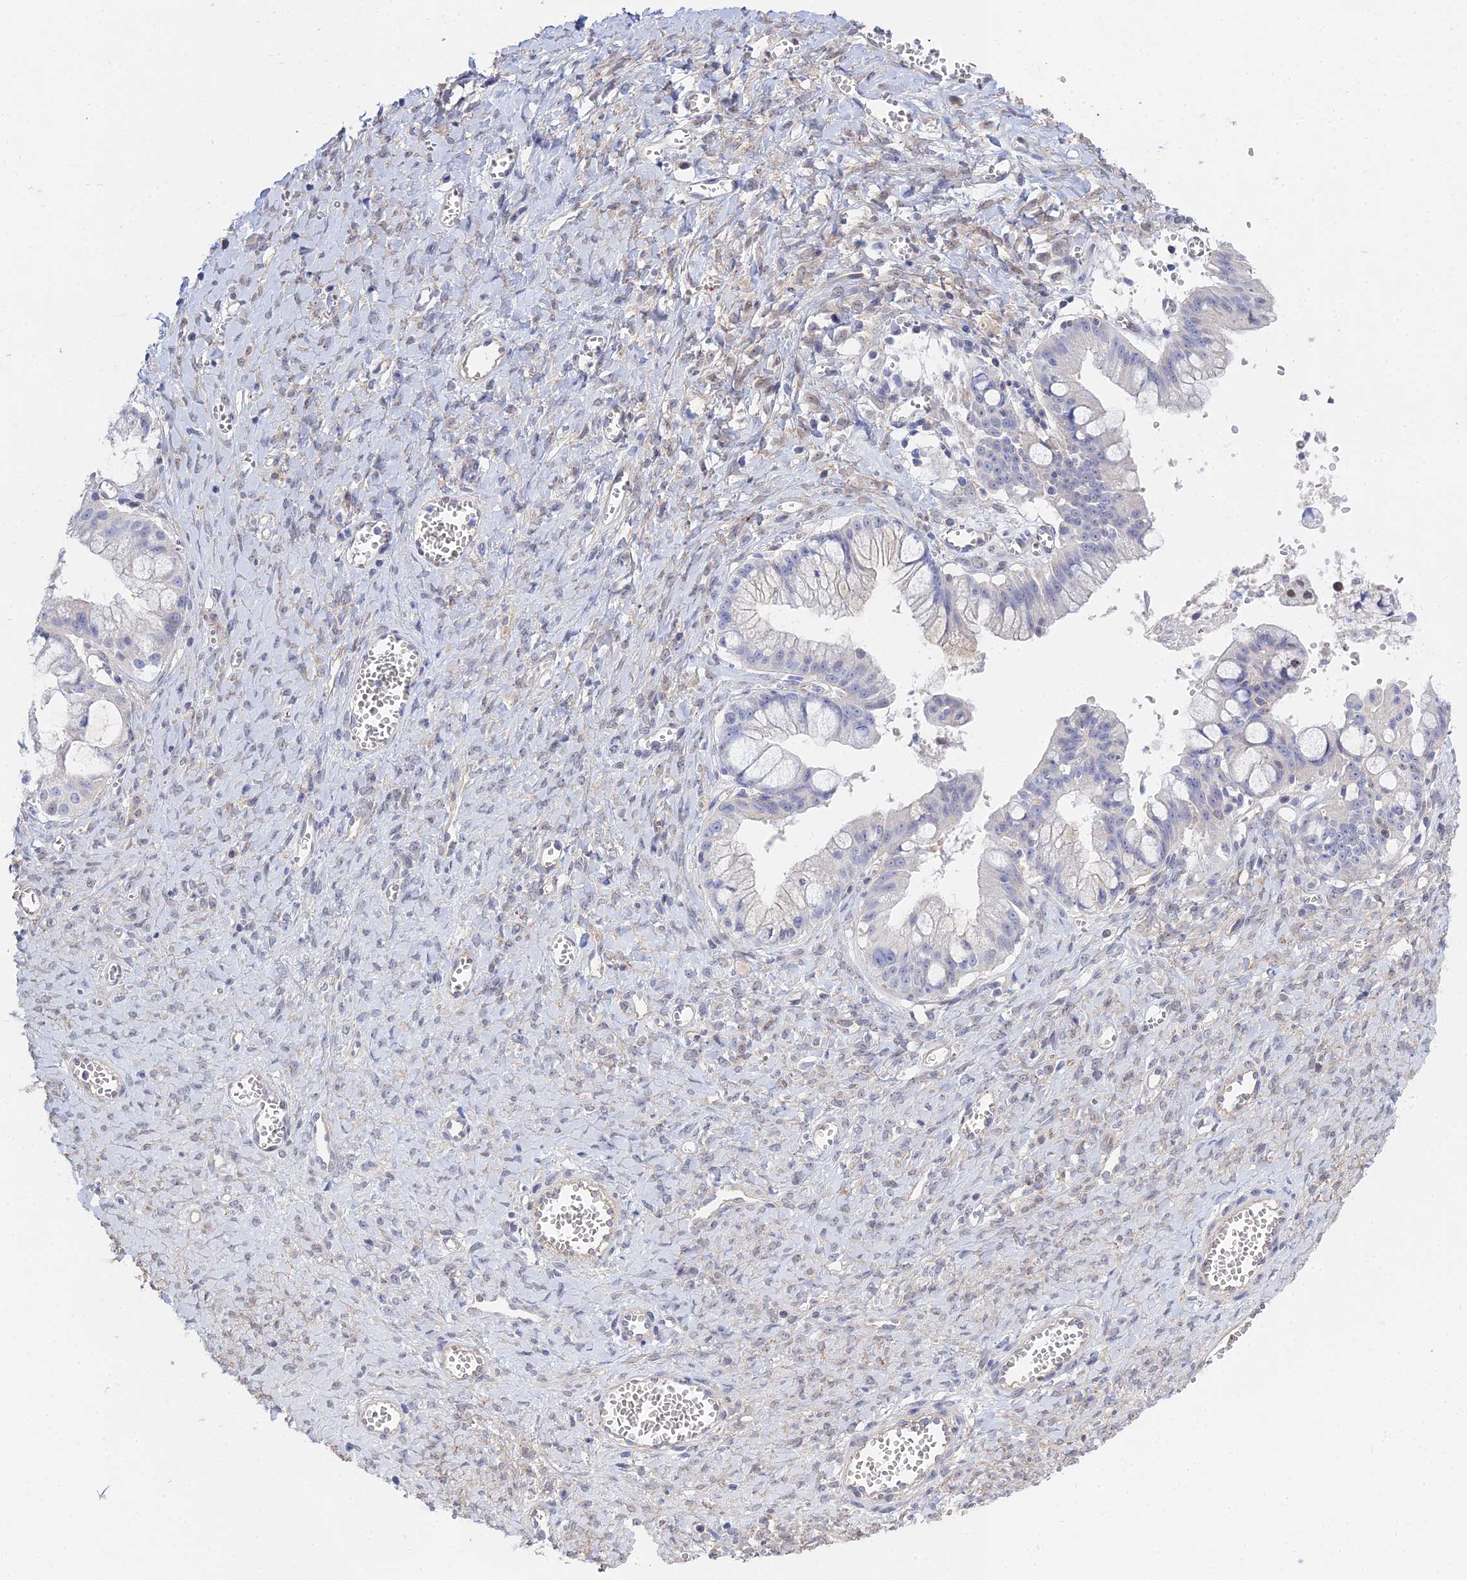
{"staining": {"intensity": "negative", "quantity": "none", "location": "none"}, "tissue": "ovarian cancer", "cell_type": "Tumor cells", "image_type": "cancer", "snomed": [{"axis": "morphology", "description": "Cystadenocarcinoma, mucinous, NOS"}, {"axis": "topography", "description": "Ovary"}], "caption": "This is a micrograph of immunohistochemistry staining of ovarian cancer, which shows no expression in tumor cells.", "gene": "DNAH14", "patient": {"sex": "female", "age": 70}}